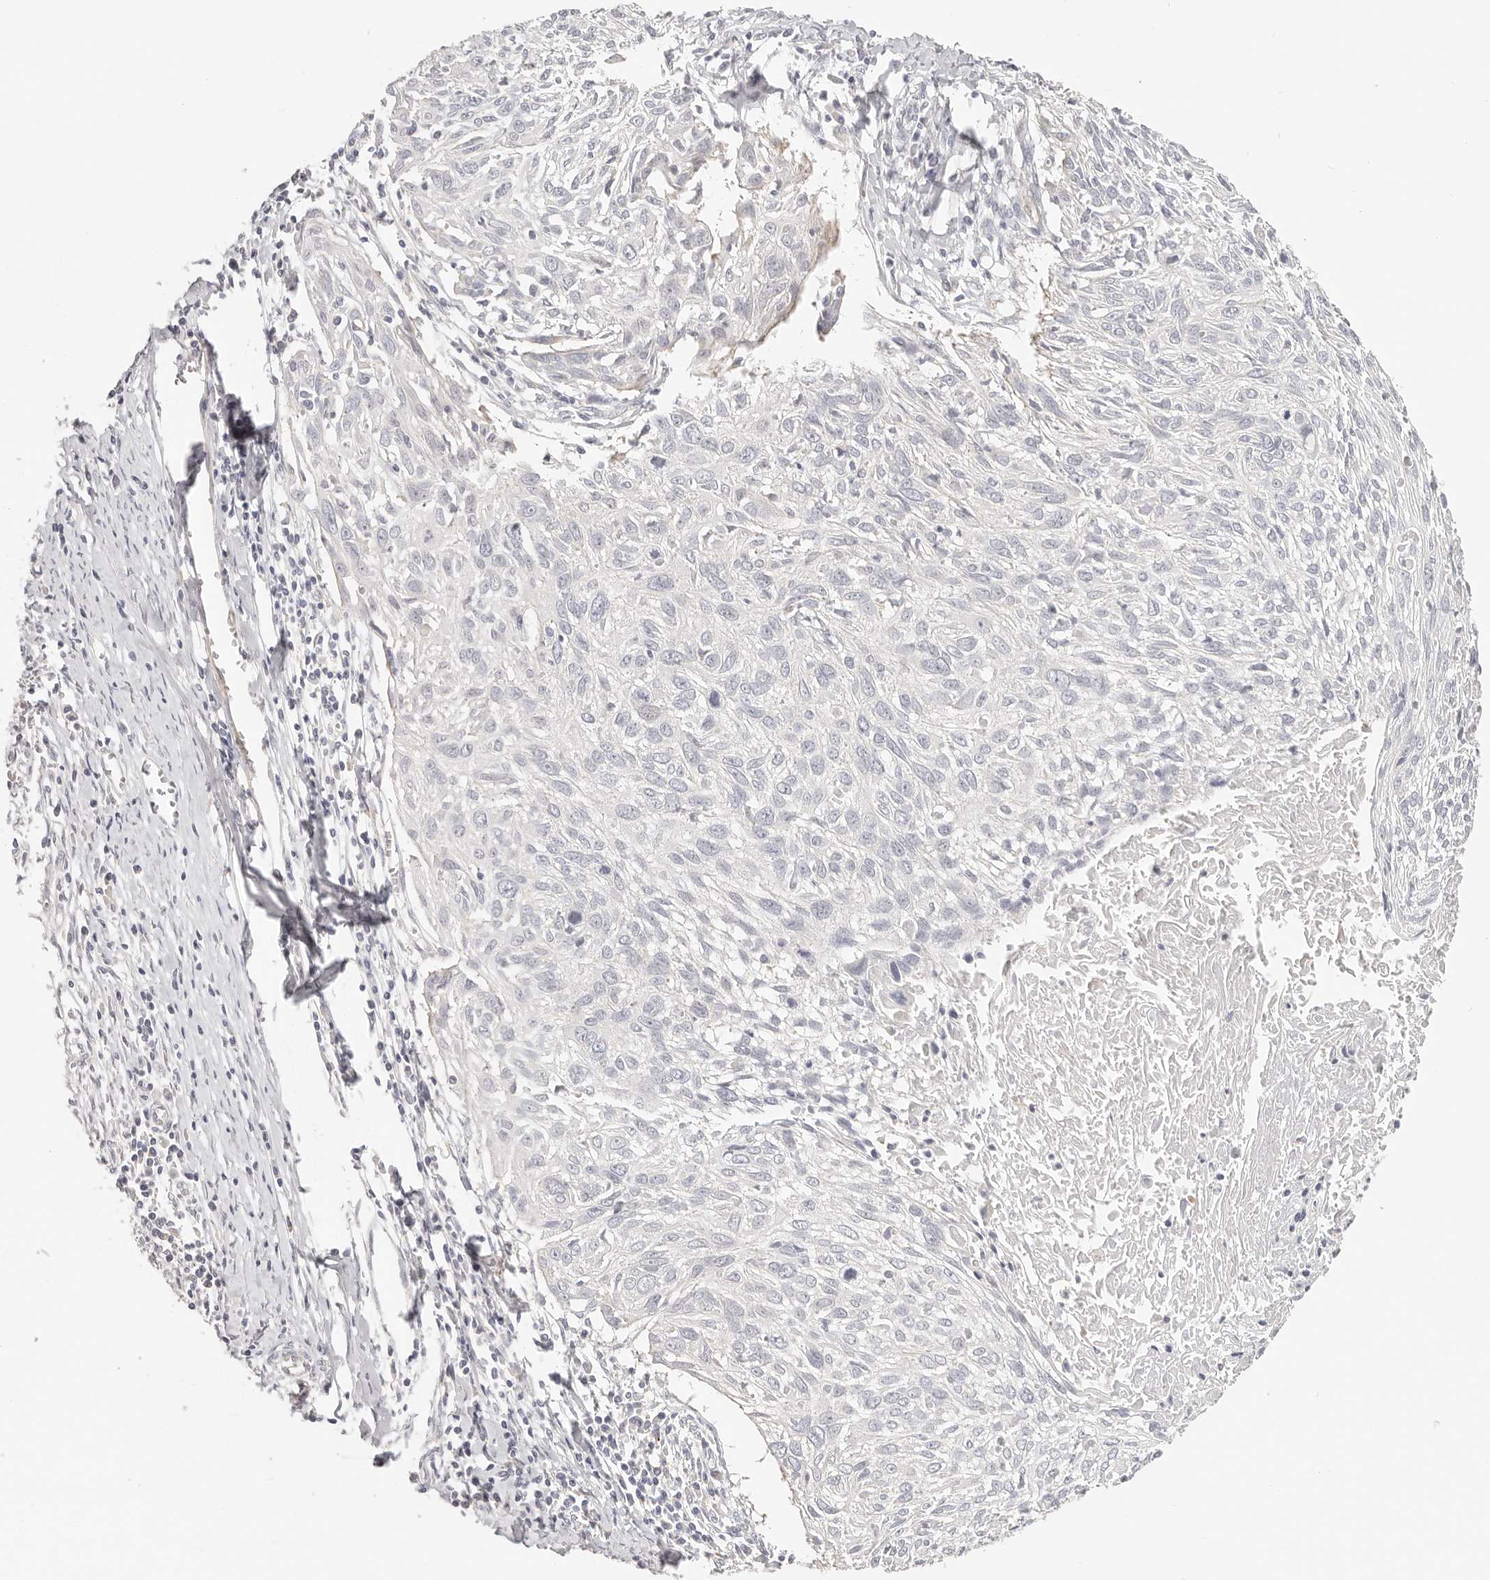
{"staining": {"intensity": "negative", "quantity": "none", "location": "none"}, "tissue": "cervical cancer", "cell_type": "Tumor cells", "image_type": "cancer", "snomed": [{"axis": "morphology", "description": "Squamous cell carcinoma, NOS"}, {"axis": "topography", "description": "Cervix"}], "caption": "Photomicrograph shows no protein staining in tumor cells of cervical squamous cell carcinoma tissue.", "gene": "DTNBP1", "patient": {"sex": "female", "age": 51}}